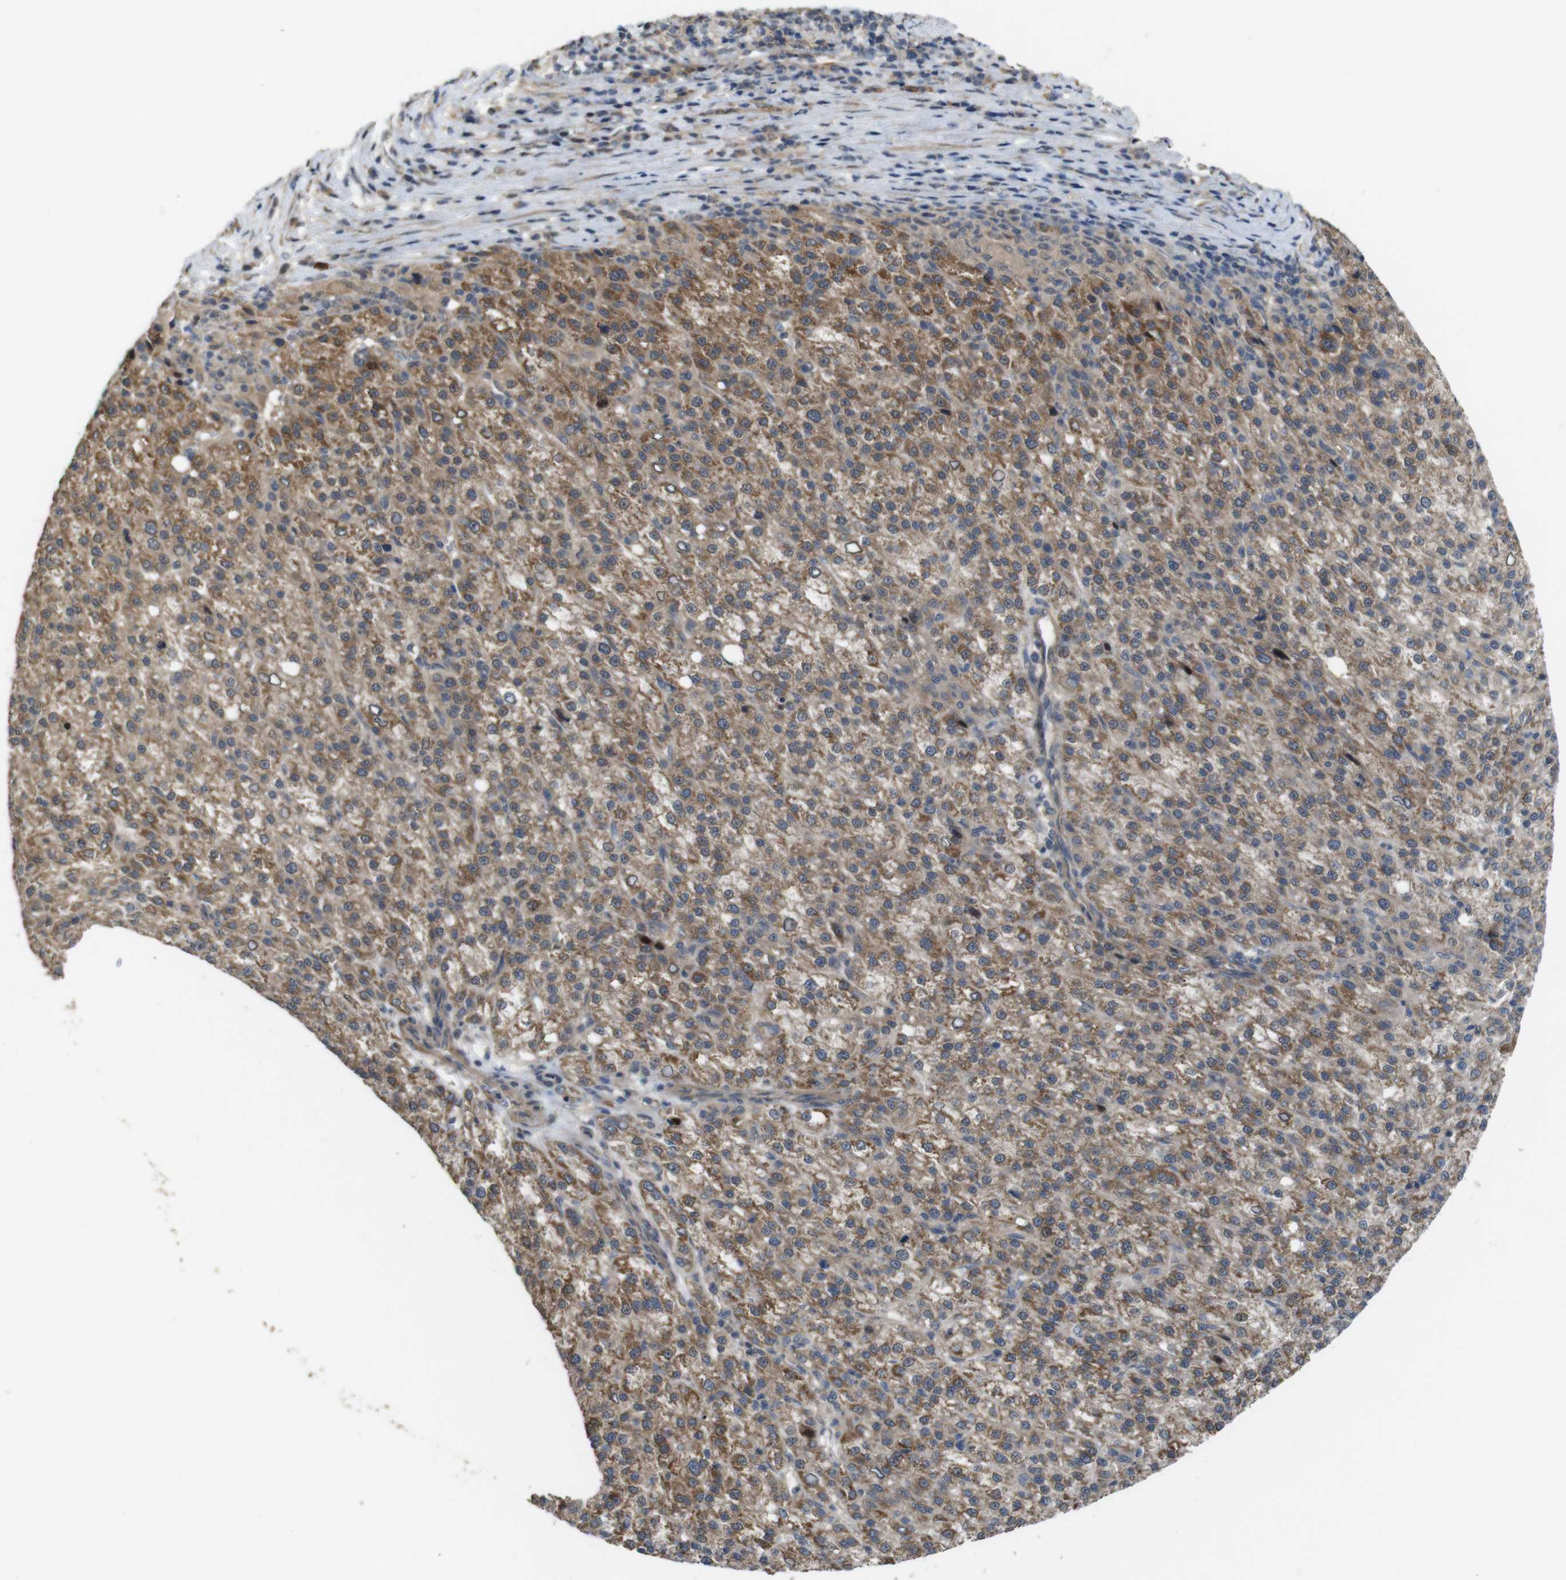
{"staining": {"intensity": "moderate", "quantity": ">75%", "location": "cytoplasmic/membranous"}, "tissue": "liver cancer", "cell_type": "Tumor cells", "image_type": "cancer", "snomed": [{"axis": "morphology", "description": "Carcinoma, Hepatocellular, NOS"}, {"axis": "topography", "description": "Liver"}], "caption": "IHC micrograph of human liver cancer stained for a protein (brown), which displays medium levels of moderate cytoplasmic/membranous expression in about >75% of tumor cells.", "gene": "CDC34", "patient": {"sex": "female", "age": 58}}